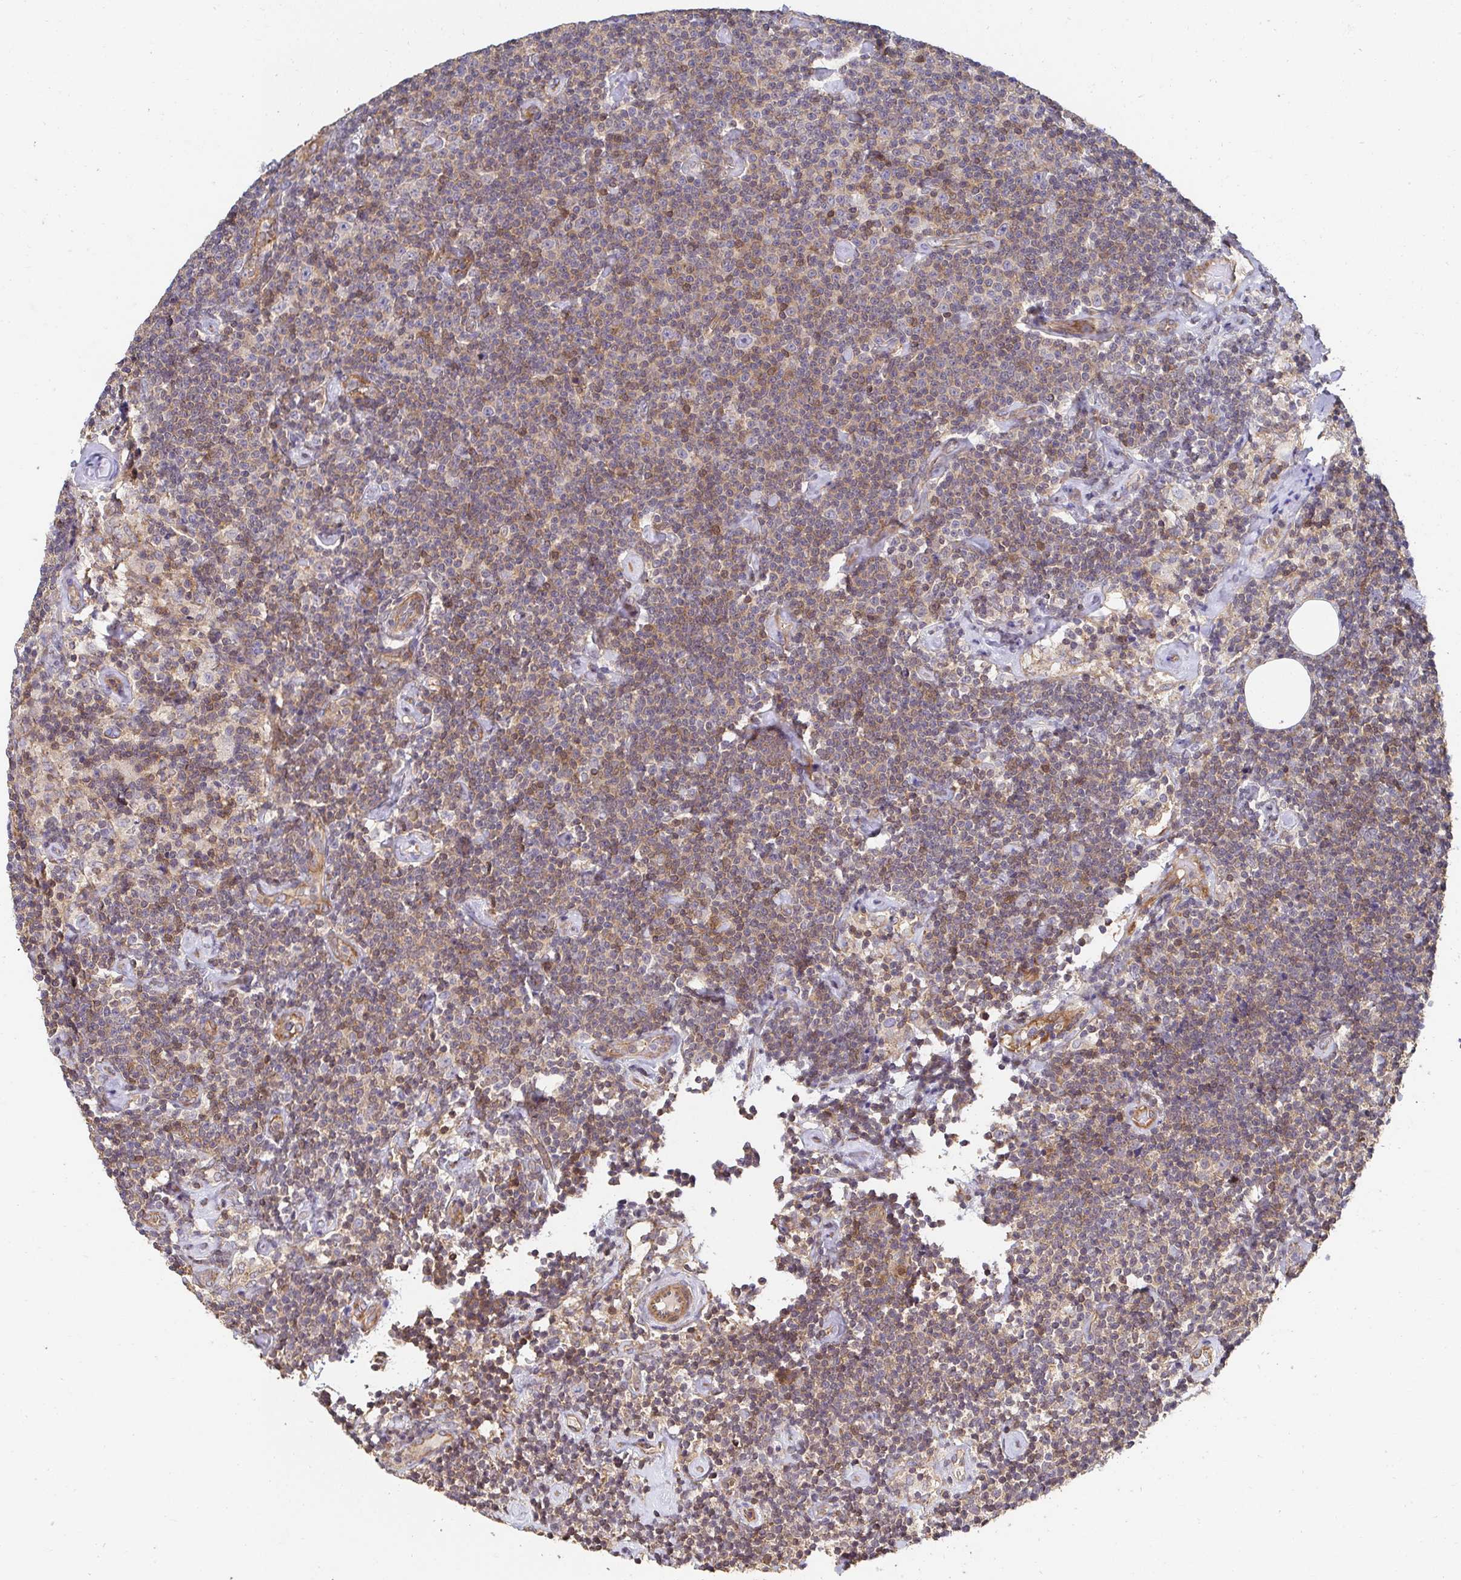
{"staining": {"intensity": "weak", "quantity": ">75%", "location": "cytoplasmic/membranous,nuclear"}, "tissue": "lymphoma", "cell_type": "Tumor cells", "image_type": "cancer", "snomed": [{"axis": "morphology", "description": "Malignant lymphoma, non-Hodgkin's type, Low grade"}, {"axis": "topography", "description": "Lymph node"}], "caption": "A high-resolution histopathology image shows immunohistochemistry staining of malignant lymphoma, non-Hodgkin's type (low-grade), which exhibits weak cytoplasmic/membranous and nuclear expression in approximately >75% of tumor cells. (DAB (3,3'-diaminobenzidine) IHC with brightfield microscopy, high magnification).", "gene": "APBB1", "patient": {"sex": "male", "age": 81}}